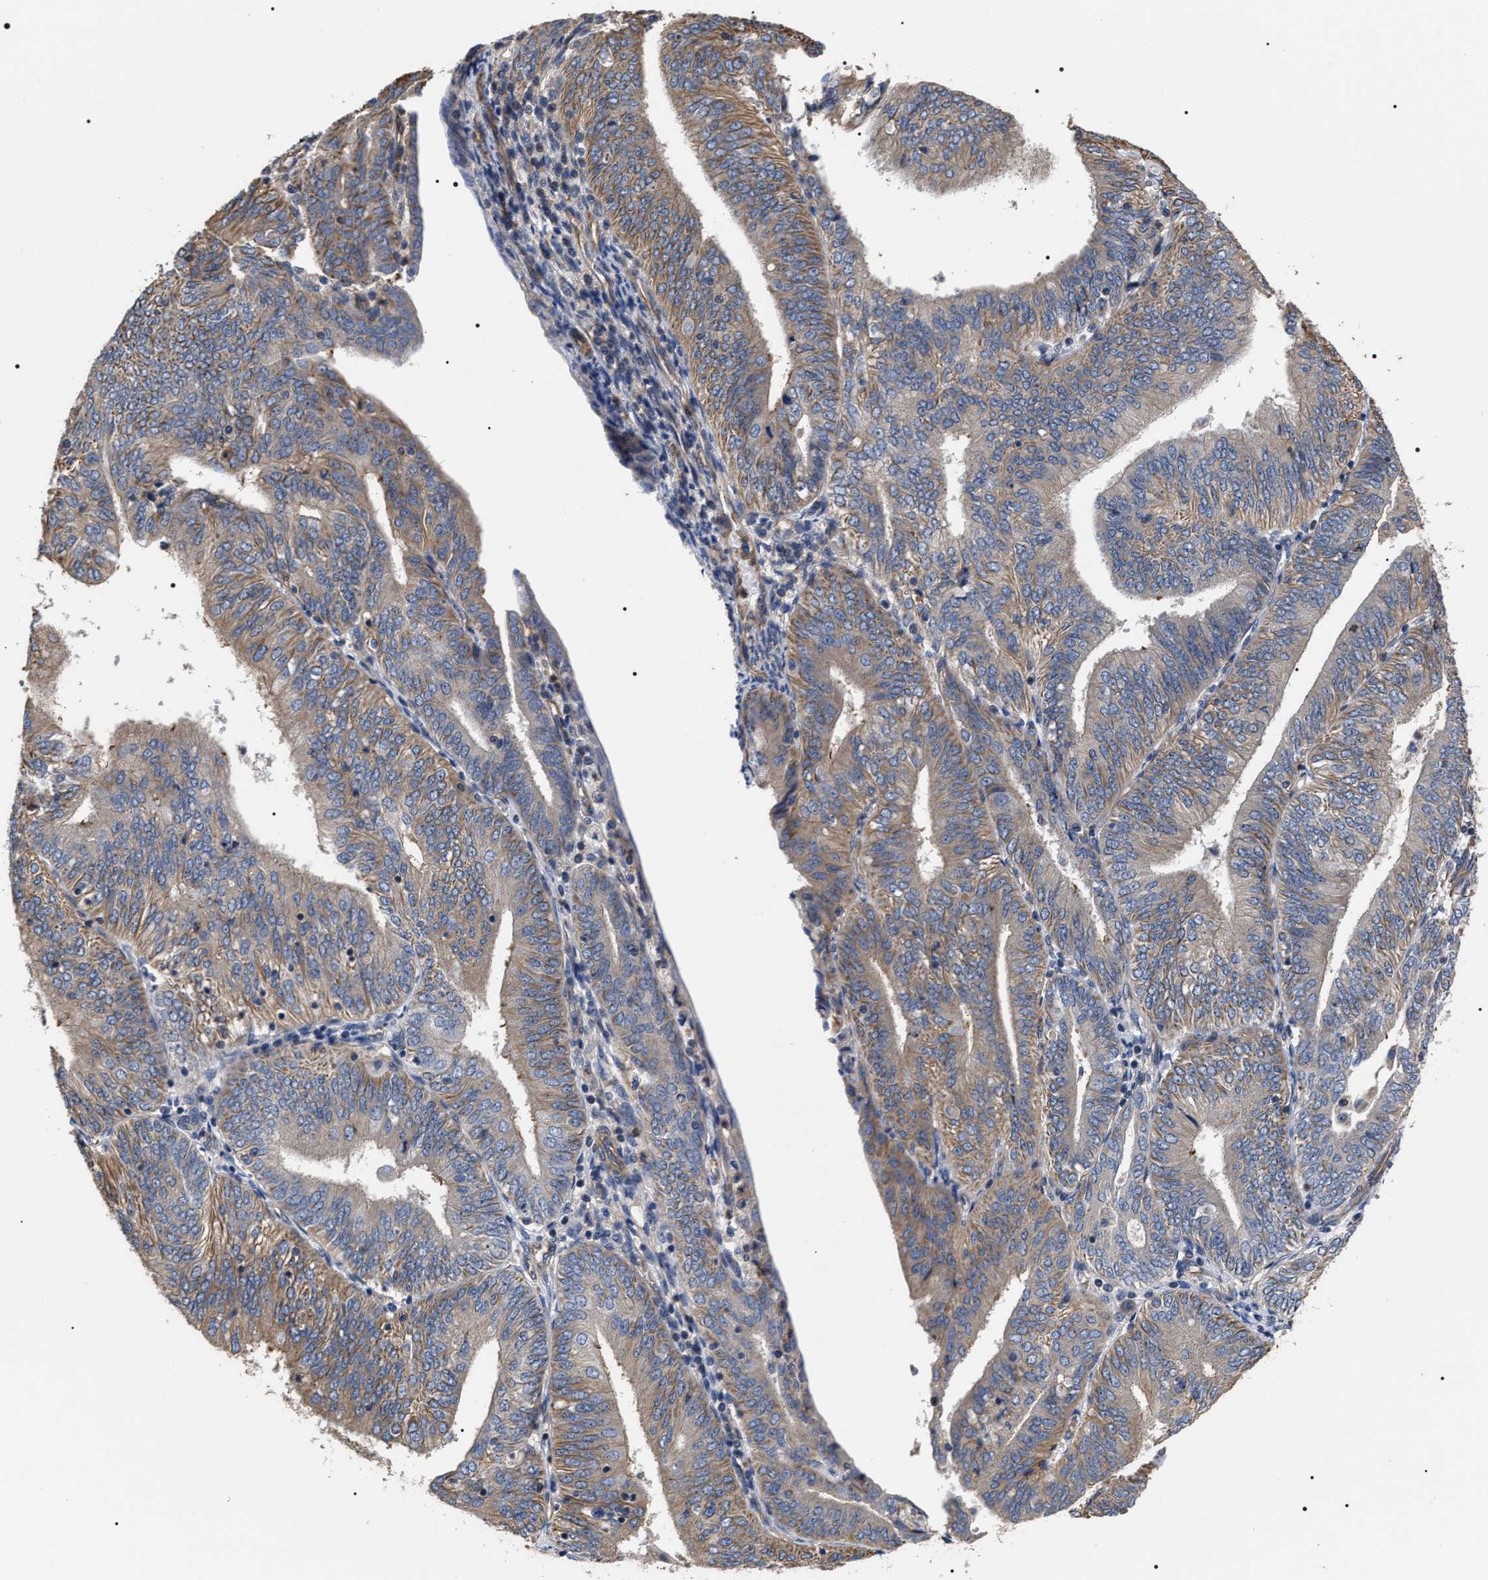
{"staining": {"intensity": "moderate", "quantity": ">75%", "location": "cytoplasmic/membranous"}, "tissue": "endometrial cancer", "cell_type": "Tumor cells", "image_type": "cancer", "snomed": [{"axis": "morphology", "description": "Adenocarcinoma, NOS"}, {"axis": "topography", "description": "Endometrium"}], "caption": "Immunohistochemistry of human endometrial adenocarcinoma displays medium levels of moderate cytoplasmic/membranous positivity in about >75% of tumor cells.", "gene": "TSPAN33", "patient": {"sex": "female", "age": 58}}